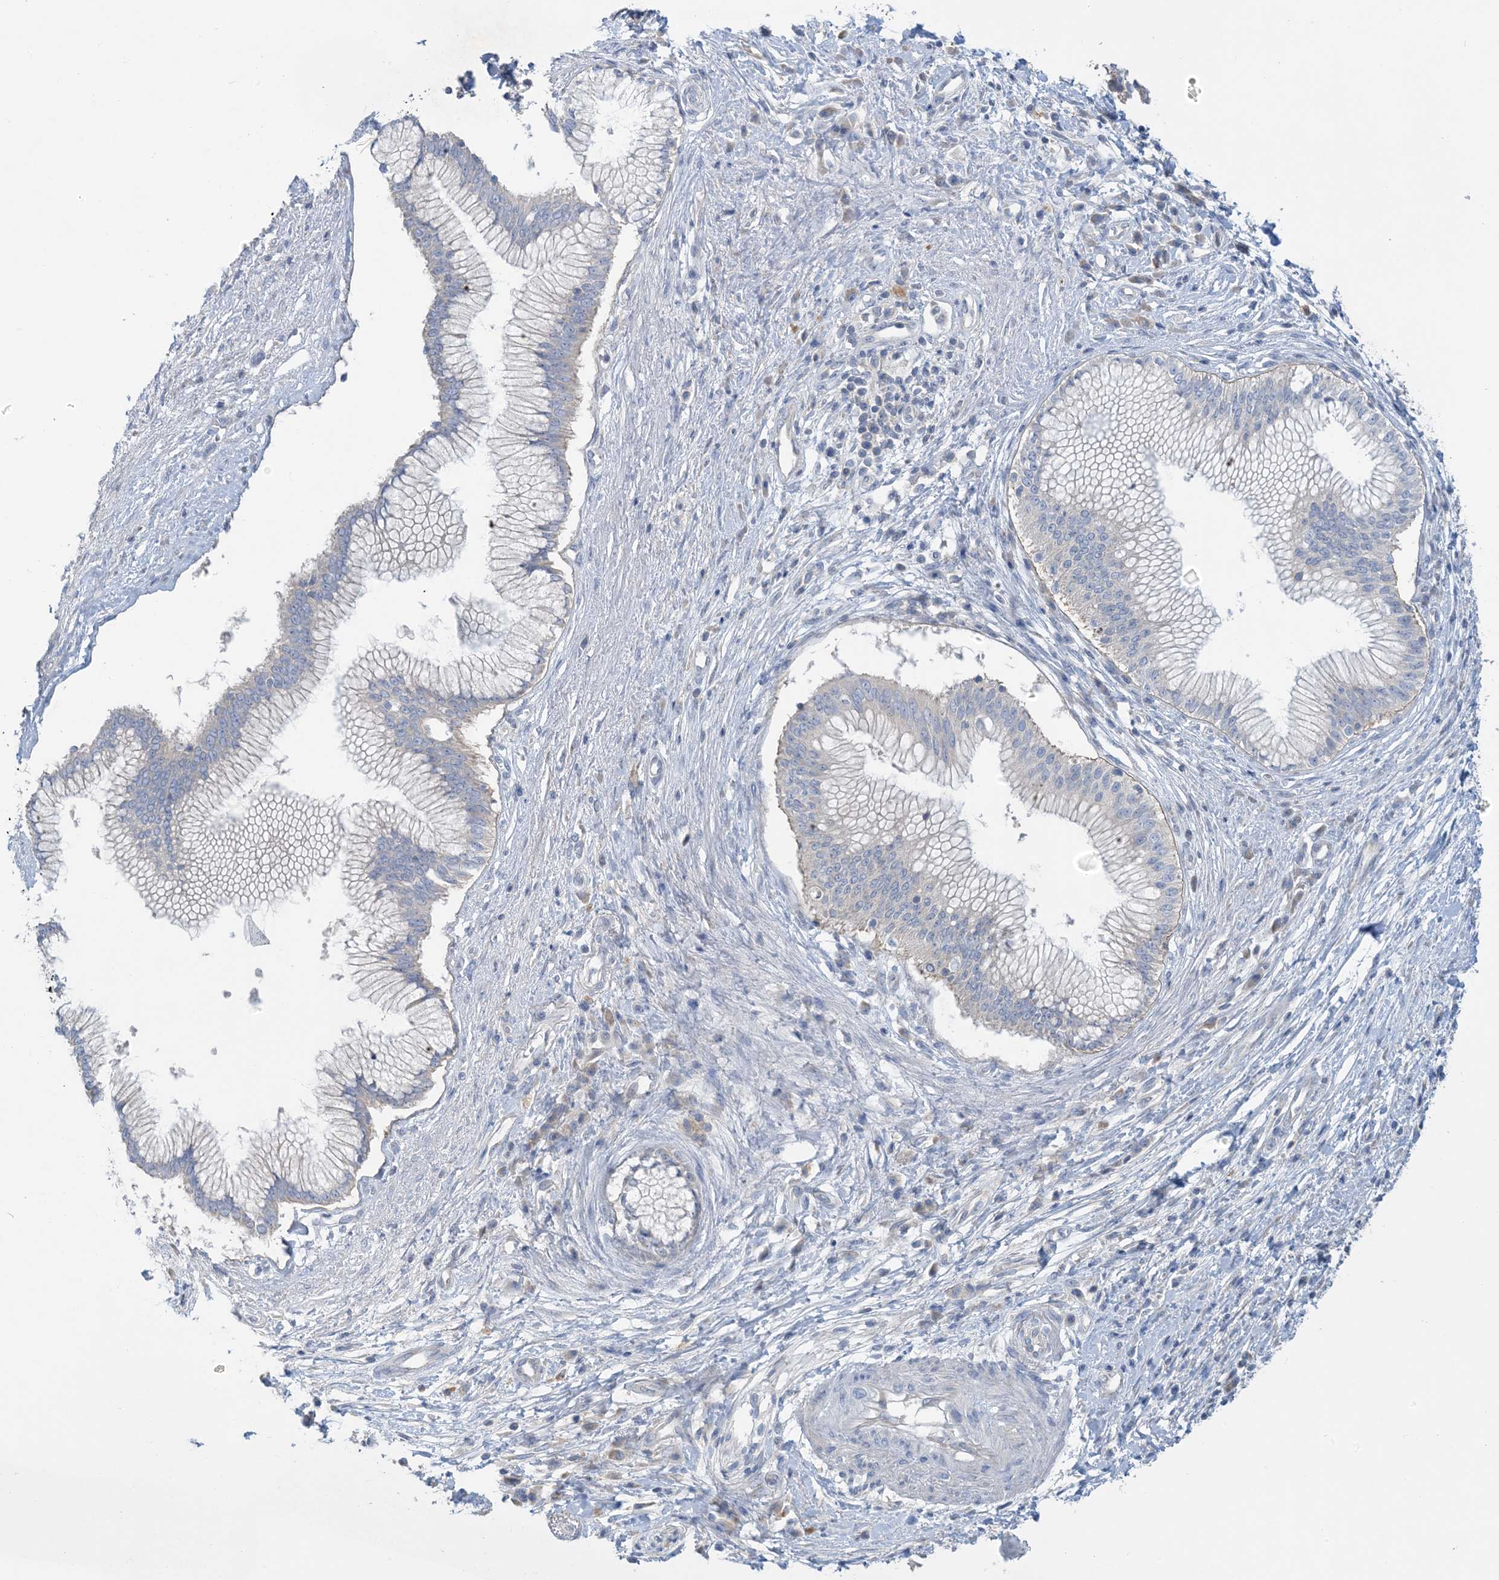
{"staining": {"intensity": "moderate", "quantity": "25%-75%", "location": "cytoplasmic/membranous"}, "tissue": "pancreatic cancer", "cell_type": "Tumor cells", "image_type": "cancer", "snomed": [{"axis": "morphology", "description": "Adenocarcinoma, NOS"}, {"axis": "topography", "description": "Pancreas"}], "caption": "High-power microscopy captured an IHC micrograph of pancreatic adenocarcinoma, revealing moderate cytoplasmic/membranous staining in approximately 25%-75% of tumor cells.", "gene": "ZCCHC18", "patient": {"sex": "male", "age": 68}}